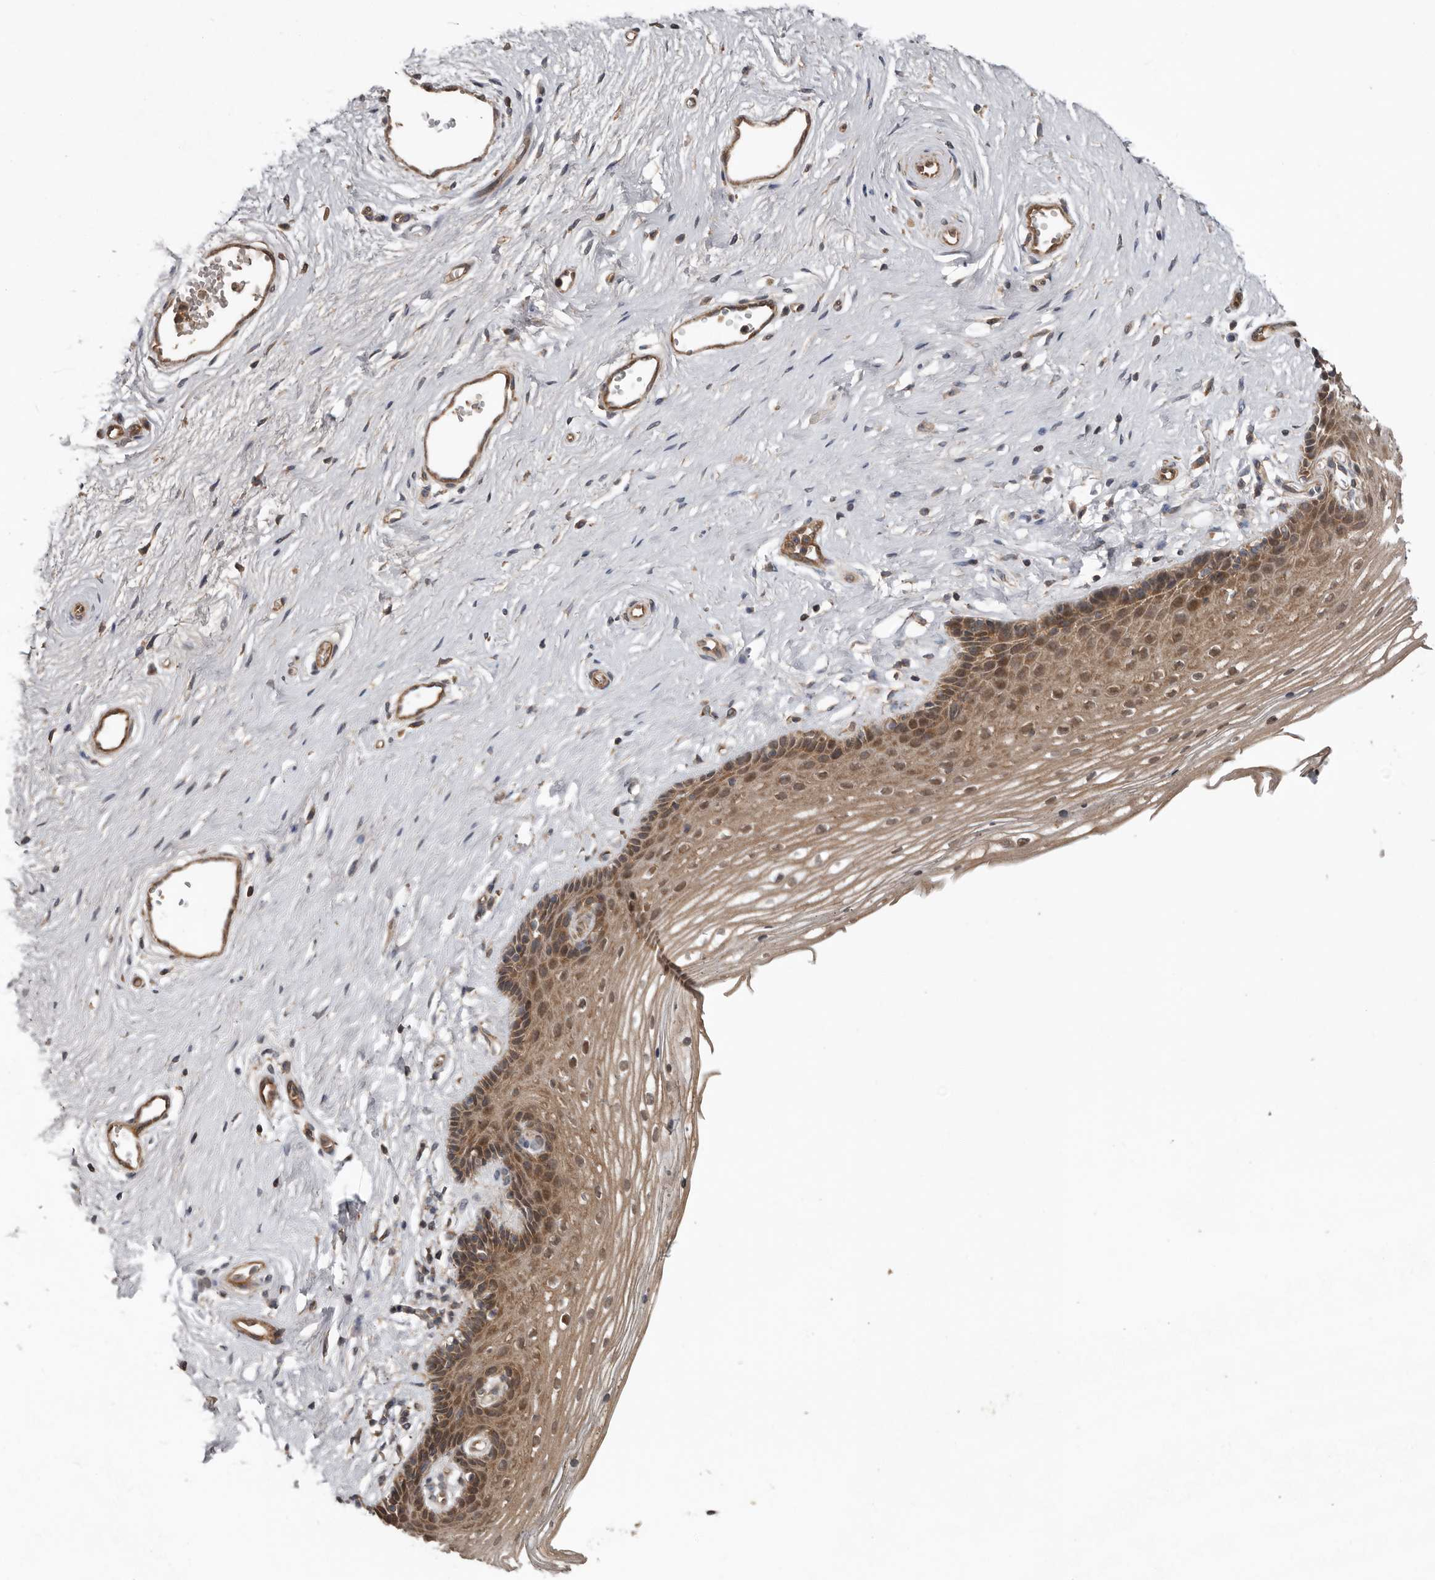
{"staining": {"intensity": "moderate", "quantity": "25%-75%", "location": "cytoplasmic/membranous"}, "tissue": "vagina", "cell_type": "Squamous epithelial cells", "image_type": "normal", "snomed": [{"axis": "morphology", "description": "Normal tissue, NOS"}, {"axis": "topography", "description": "Vagina"}], "caption": "This histopathology image reveals unremarkable vagina stained with immunohistochemistry (IHC) to label a protein in brown. The cytoplasmic/membranous of squamous epithelial cells show moderate positivity for the protein. Nuclei are counter-stained blue.", "gene": "DNAJB4", "patient": {"sex": "female", "age": 46}}